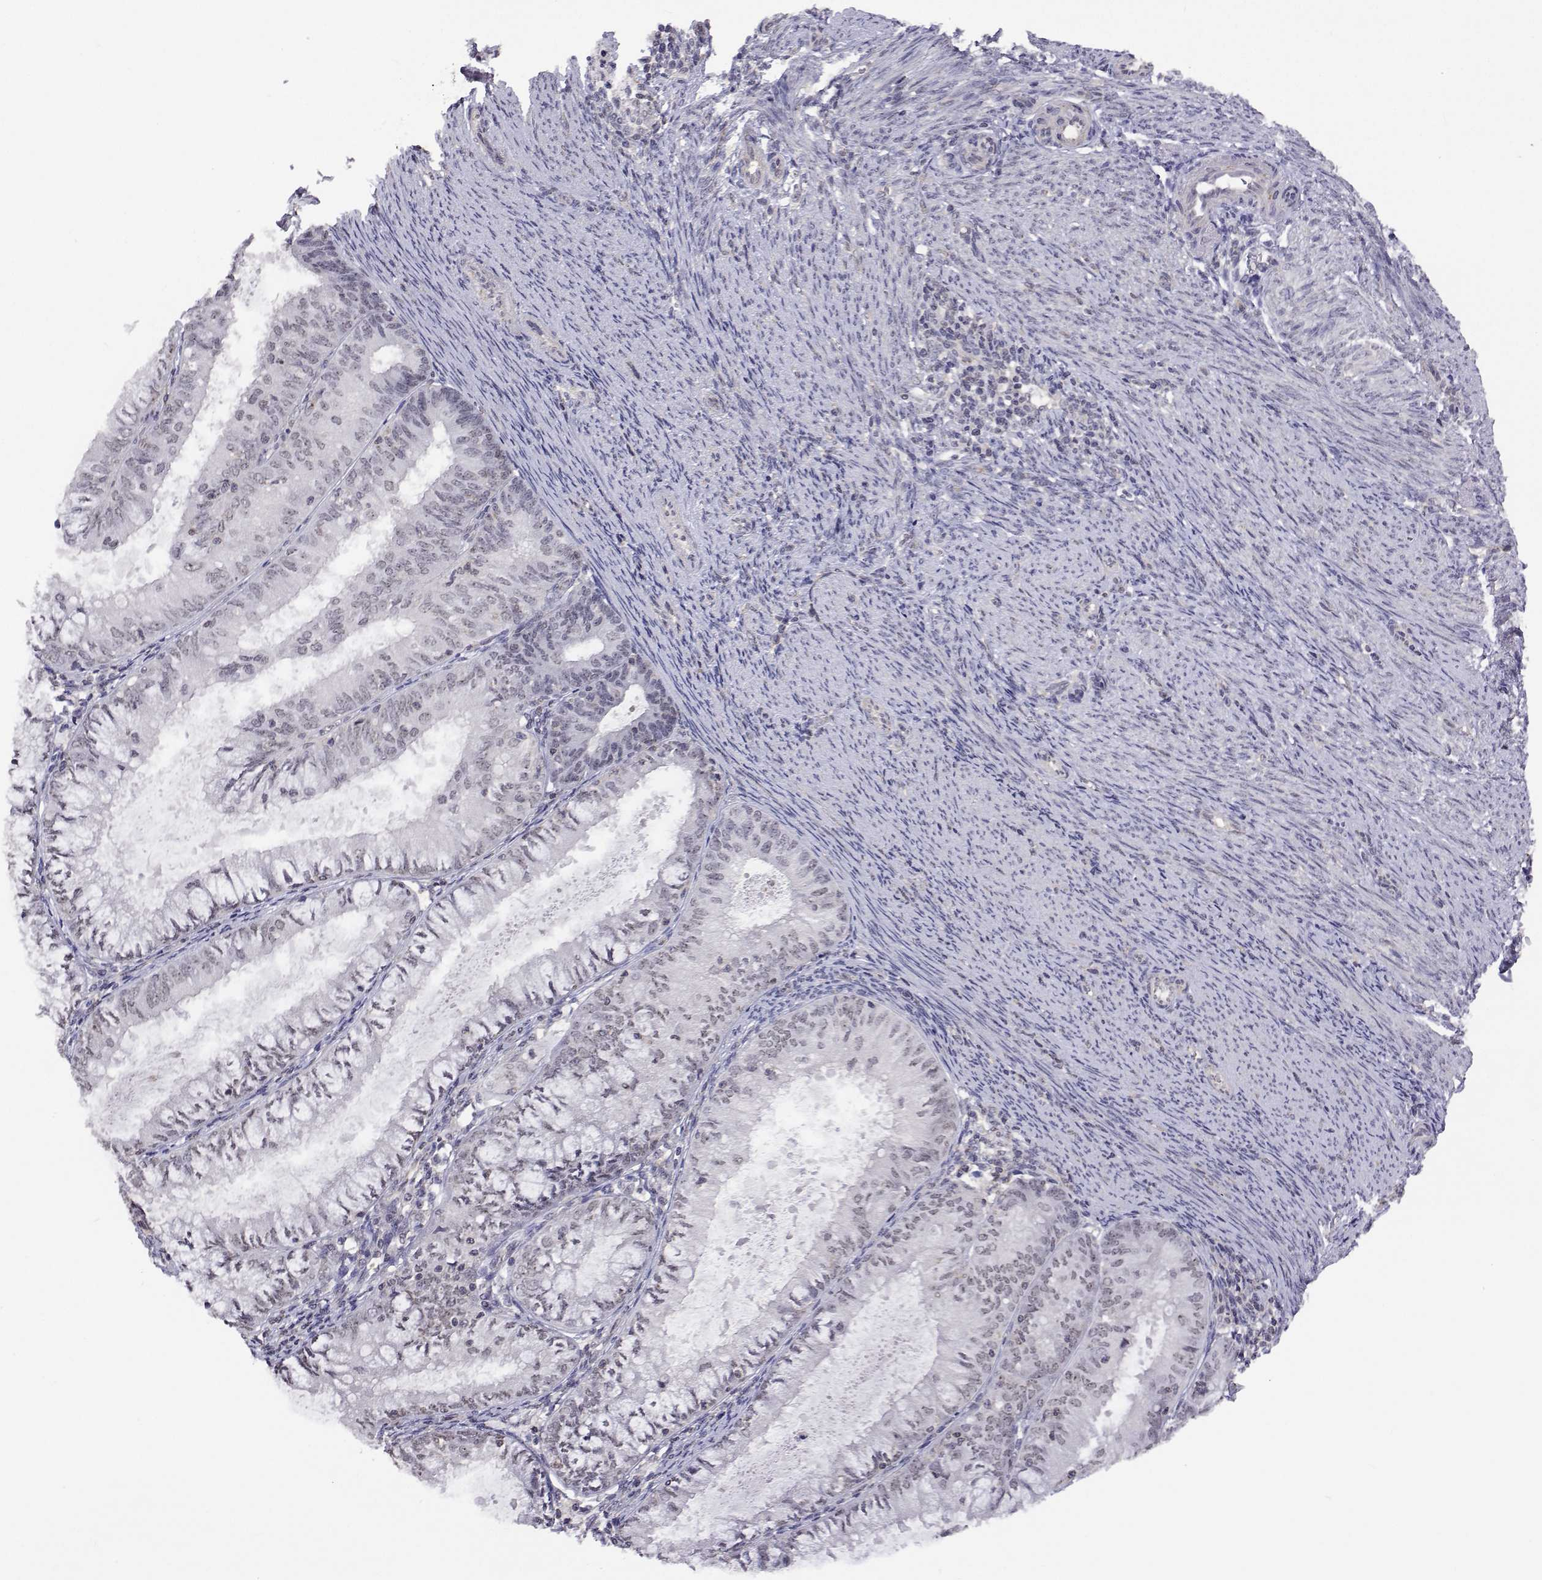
{"staining": {"intensity": "negative", "quantity": "none", "location": "none"}, "tissue": "endometrial cancer", "cell_type": "Tumor cells", "image_type": "cancer", "snomed": [{"axis": "morphology", "description": "Adenocarcinoma, NOS"}, {"axis": "topography", "description": "Endometrium"}], "caption": "DAB immunohistochemical staining of human adenocarcinoma (endometrial) displays no significant positivity in tumor cells. (Stains: DAB immunohistochemistry (IHC) with hematoxylin counter stain, Microscopy: brightfield microscopy at high magnification).", "gene": "NHP2", "patient": {"sex": "female", "age": 57}}